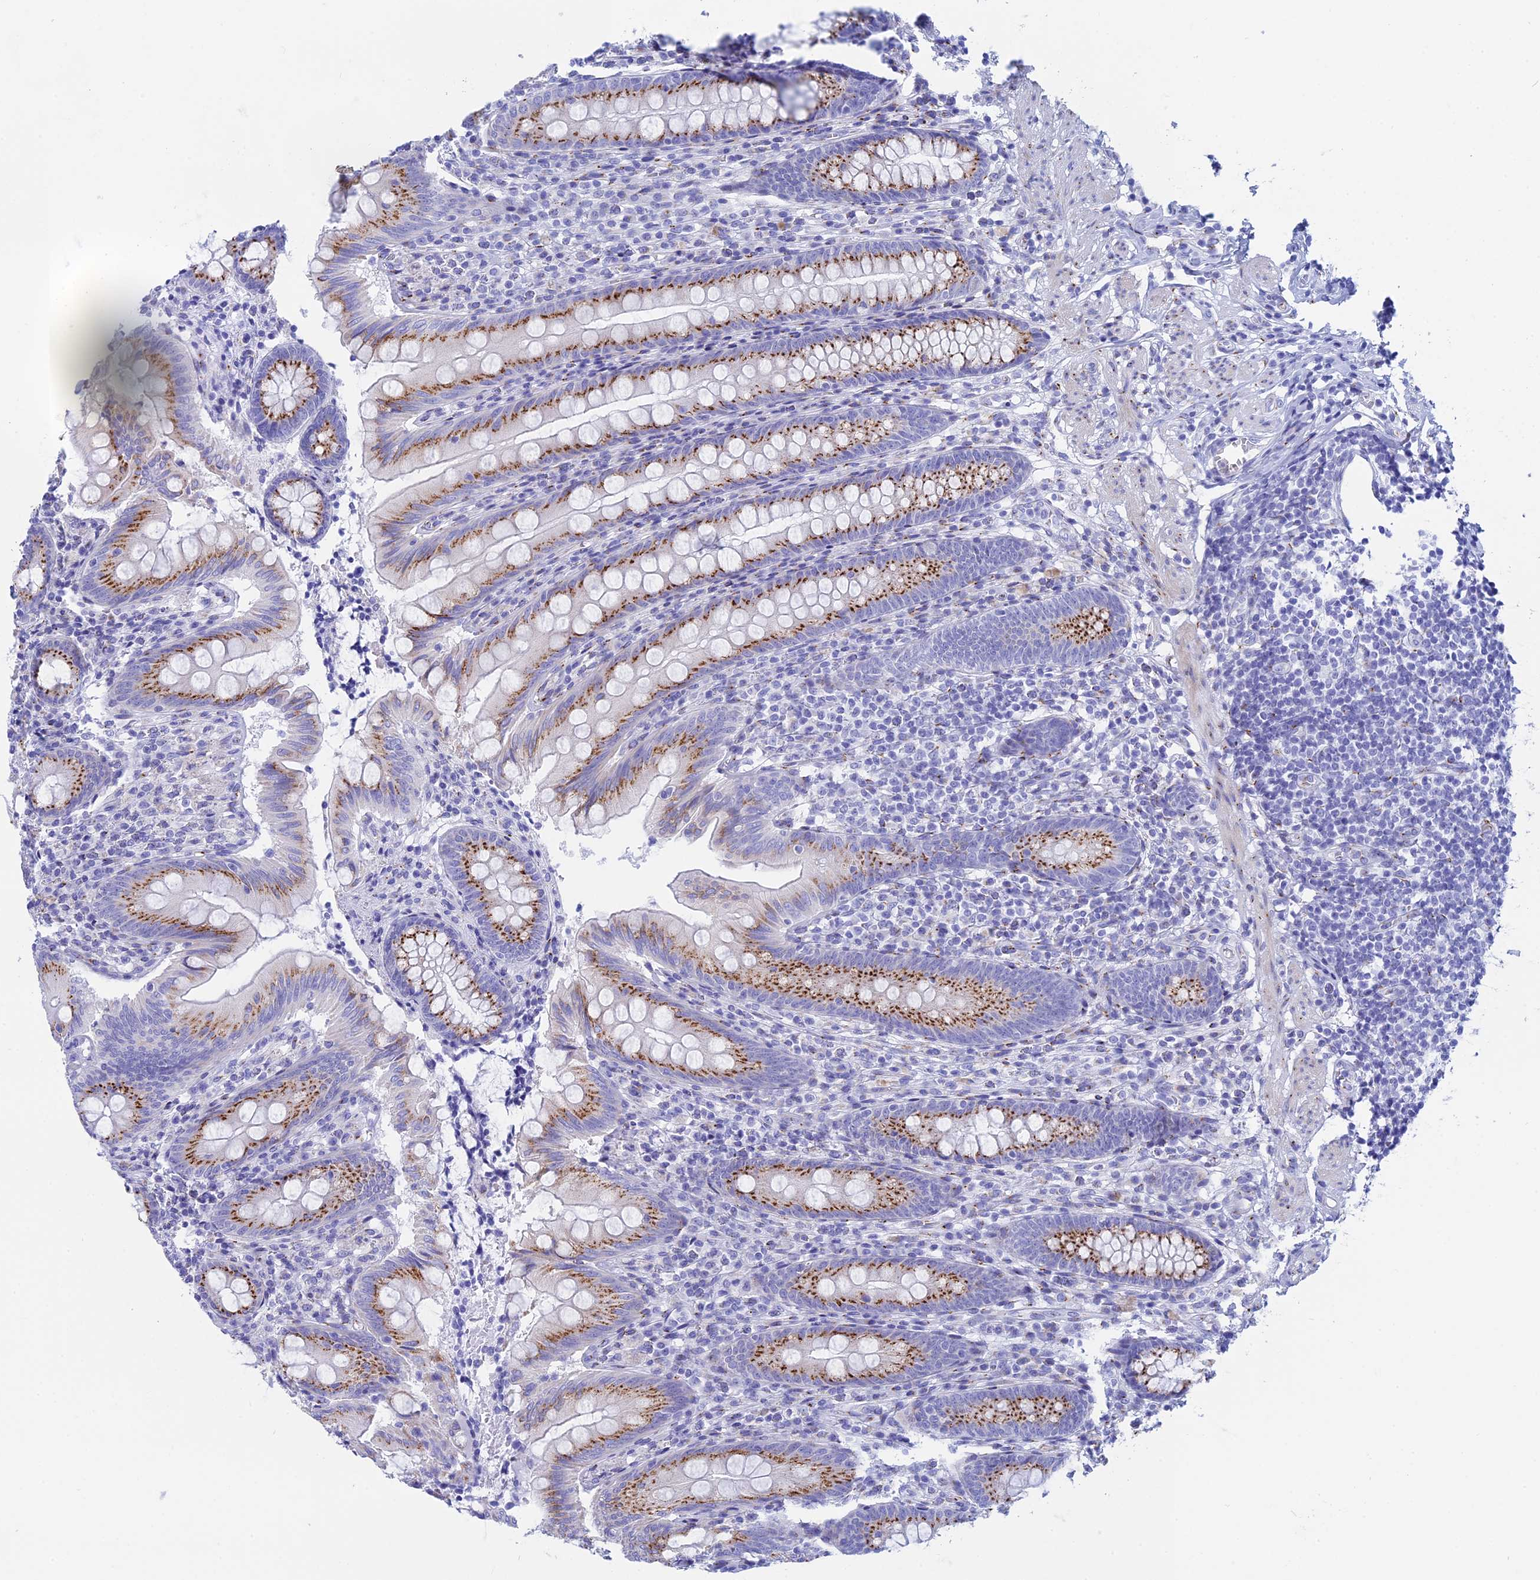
{"staining": {"intensity": "strong", "quantity": ">75%", "location": "cytoplasmic/membranous"}, "tissue": "appendix", "cell_type": "Glandular cells", "image_type": "normal", "snomed": [{"axis": "morphology", "description": "Normal tissue, NOS"}, {"axis": "topography", "description": "Appendix"}], "caption": "The micrograph shows staining of benign appendix, revealing strong cytoplasmic/membranous protein positivity (brown color) within glandular cells.", "gene": "ERICH4", "patient": {"sex": "male", "age": 55}}